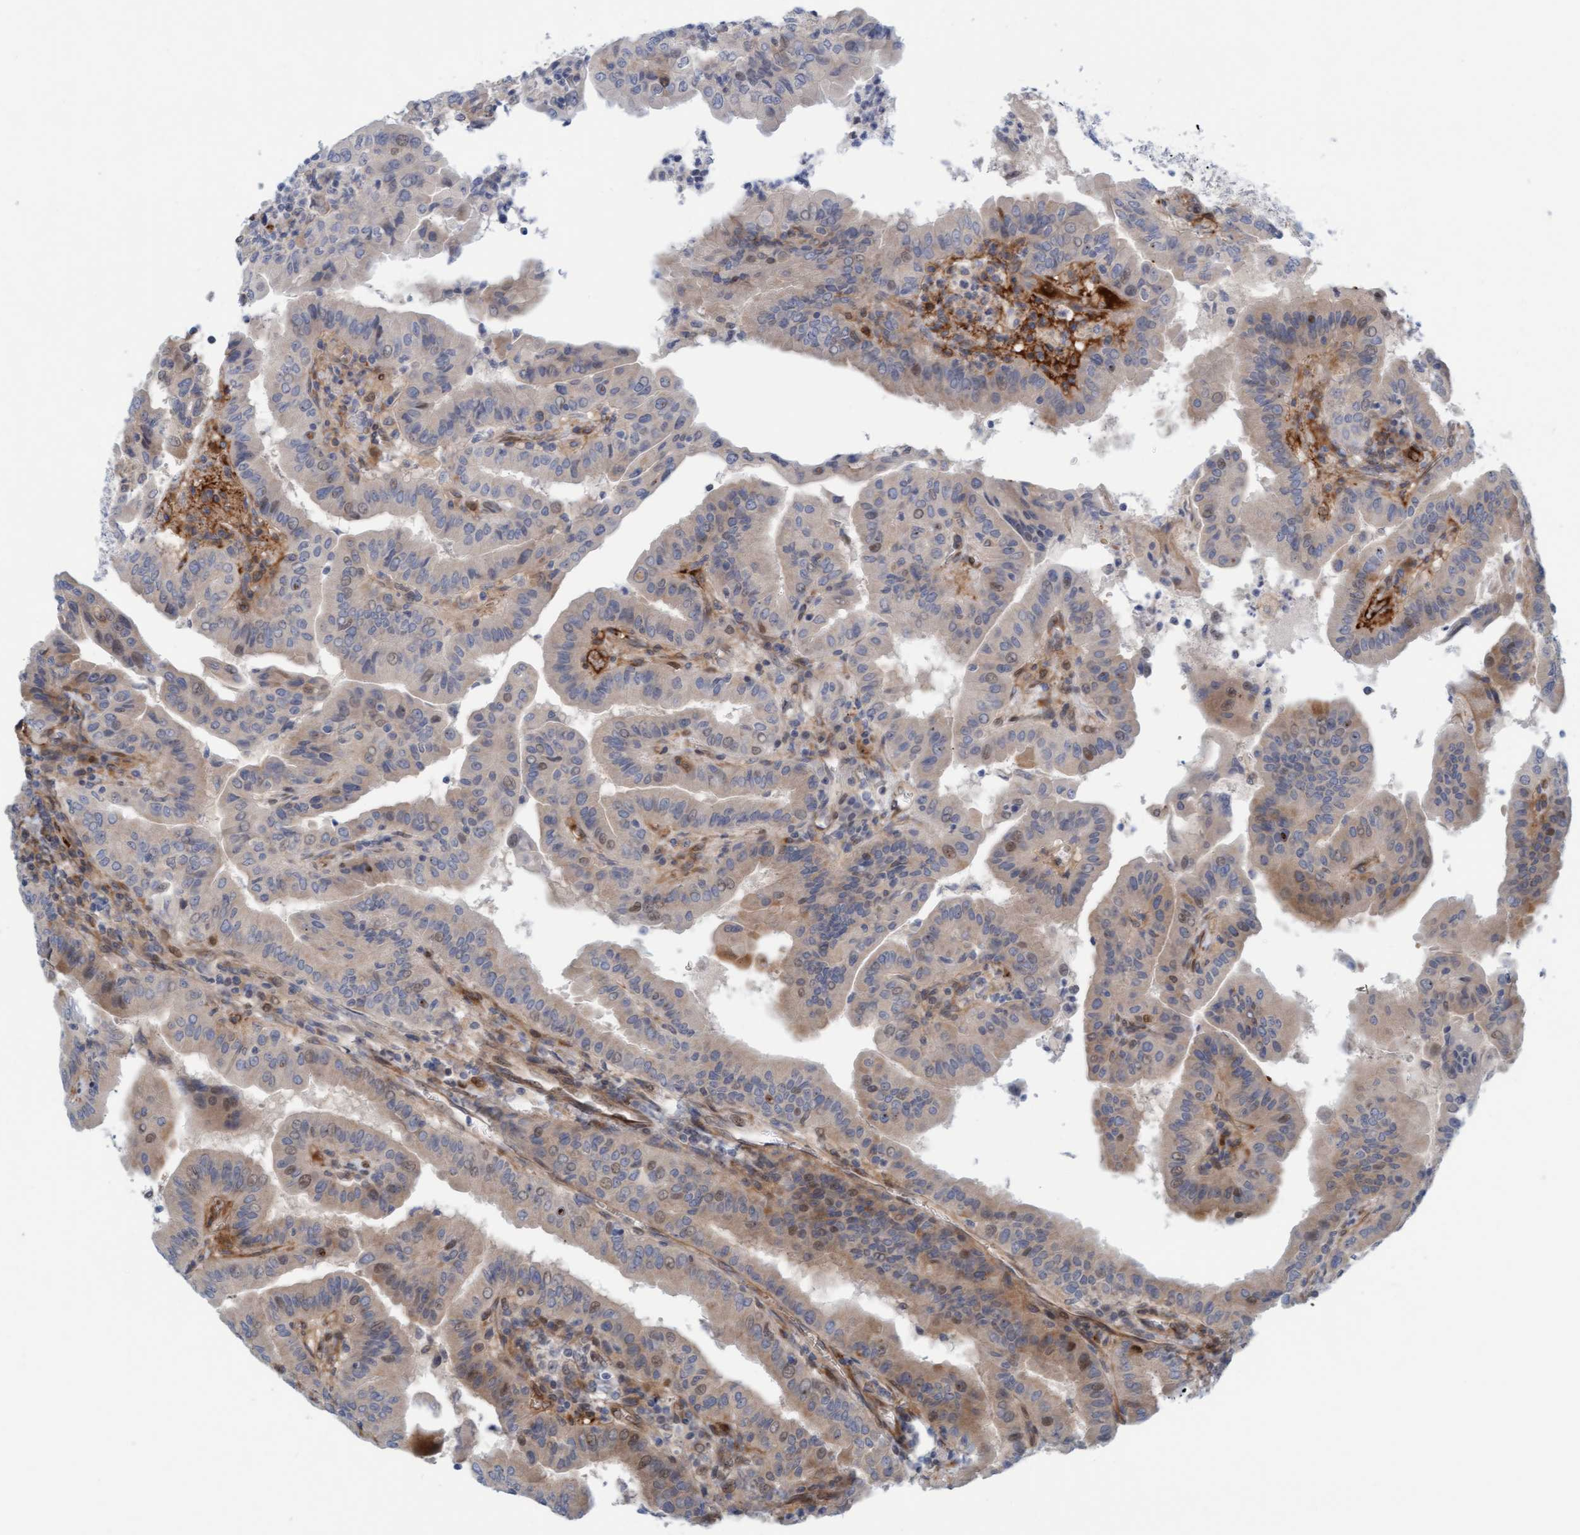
{"staining": {"intensity": "weak", "quantity": "<25%", "location": "cytoplasmic/membranous,nuclear"}, "tissue": "thyroid cancer", "cell_type": "Tumor cells", "image_type": "cancer", "snomed": [{"axis": "morphology", "description": "Papillary adenocarcinoma, NOS"}, {"axis": "topography", "description": "Thyroid gland"}], "caption": "High magnification brightfield microscopy of thyroid cancer (papillary adenocarcinoma) stained with DAB (3,3'-diaminobenzidine) (brown) and counterstained with hematoxylin (blue): tumor cells show no significant expression. (DAB (3,3'-diaminobenzidine) immunohistochemistry visualized using brightfield microscopy, high magnification).", "gene": "EIF4EBP1", "patient": {"sex": "male", "age": 33}}